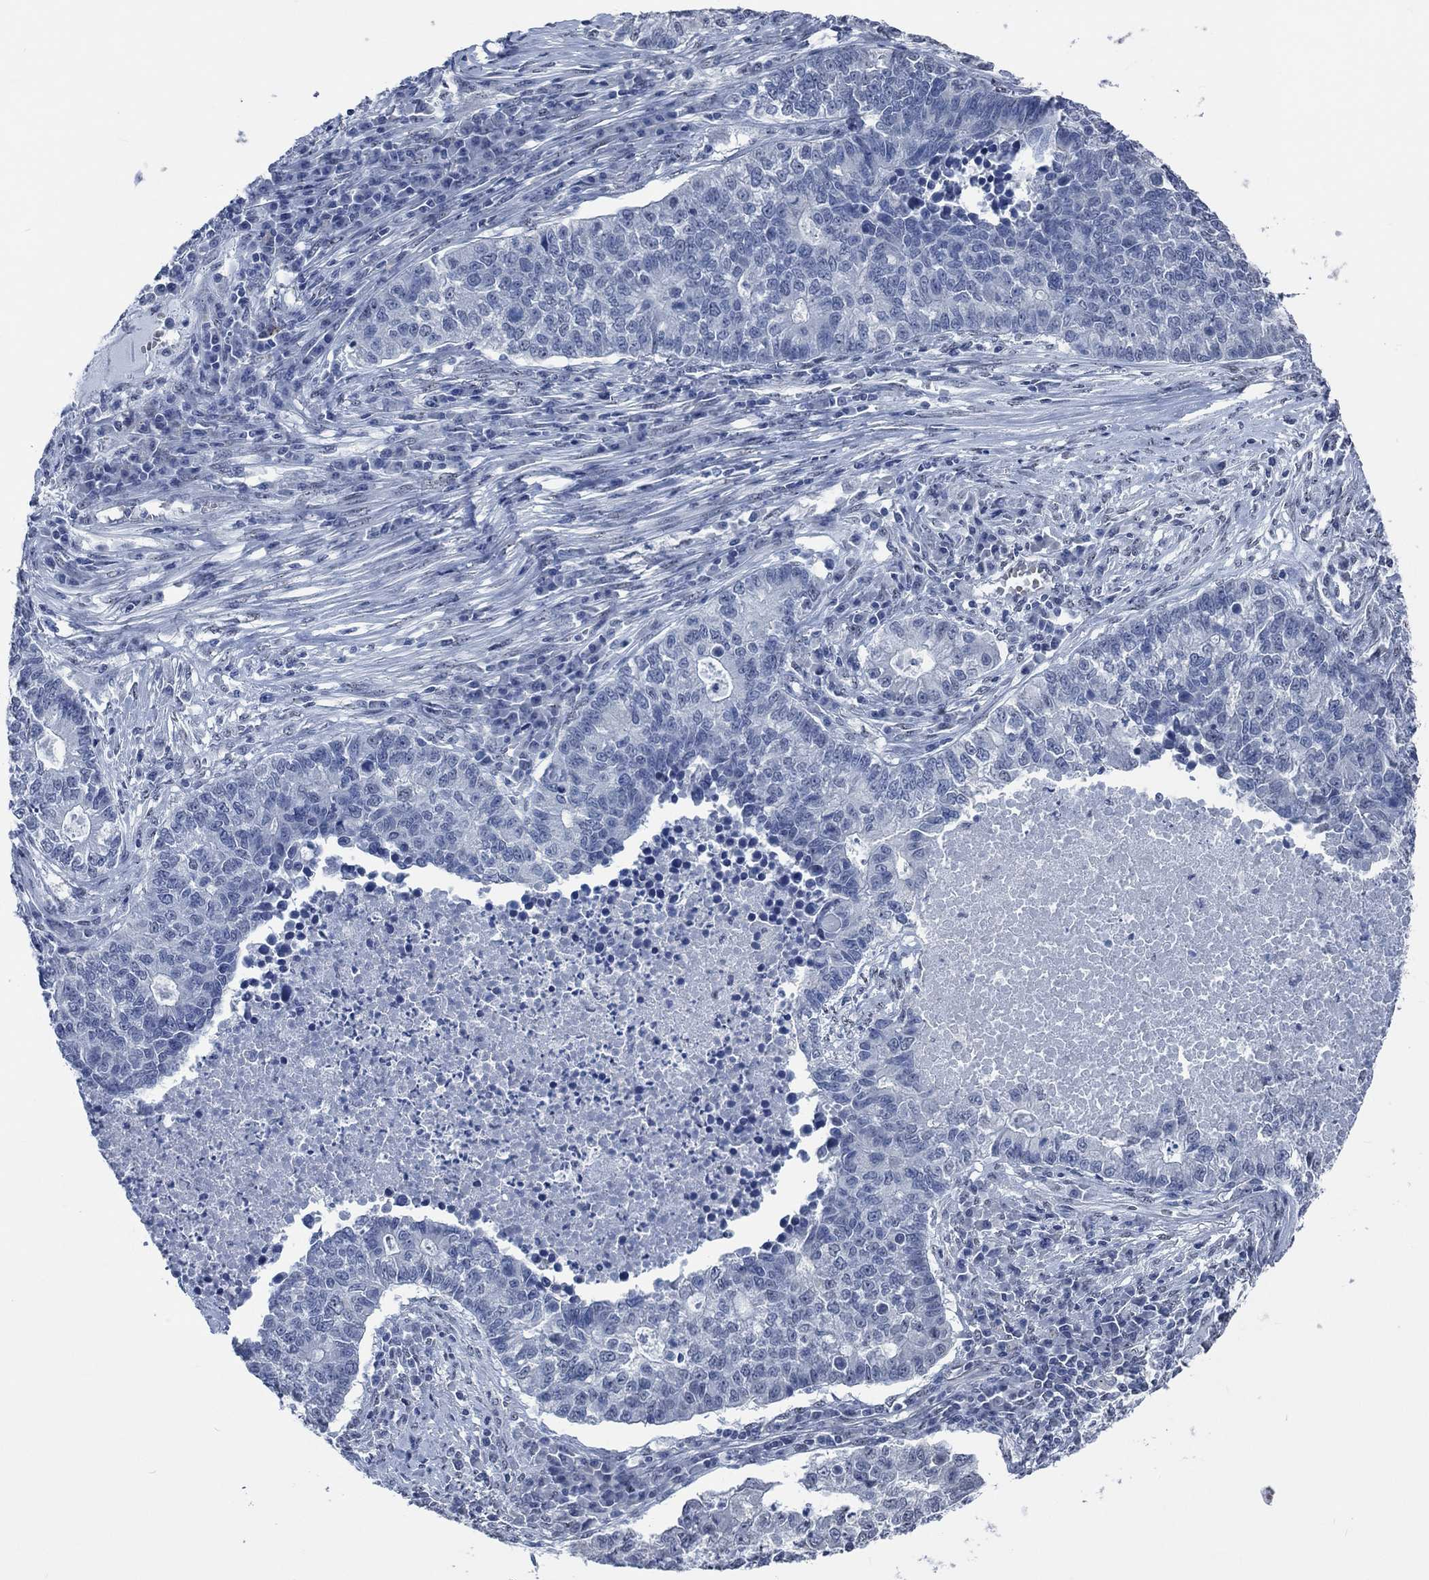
{"staining": {"intensity": "negative", "quantity": "none", "location": "none"}, "tissue": "lung cancer", "cell_type": "Tumor cells", "image_type": "cancer", "snomed": [{"axis": "morphology", "description": "Adenocarcinoma, NOS"}, {"axis": "topography", "description": "Lung"}], "caption": "Immunohistochemistry of lung adenocarcinoma shows no staining in tumor cells.", "gene": "OBSCN", "patient": {"sex": "male", "age": 57}}